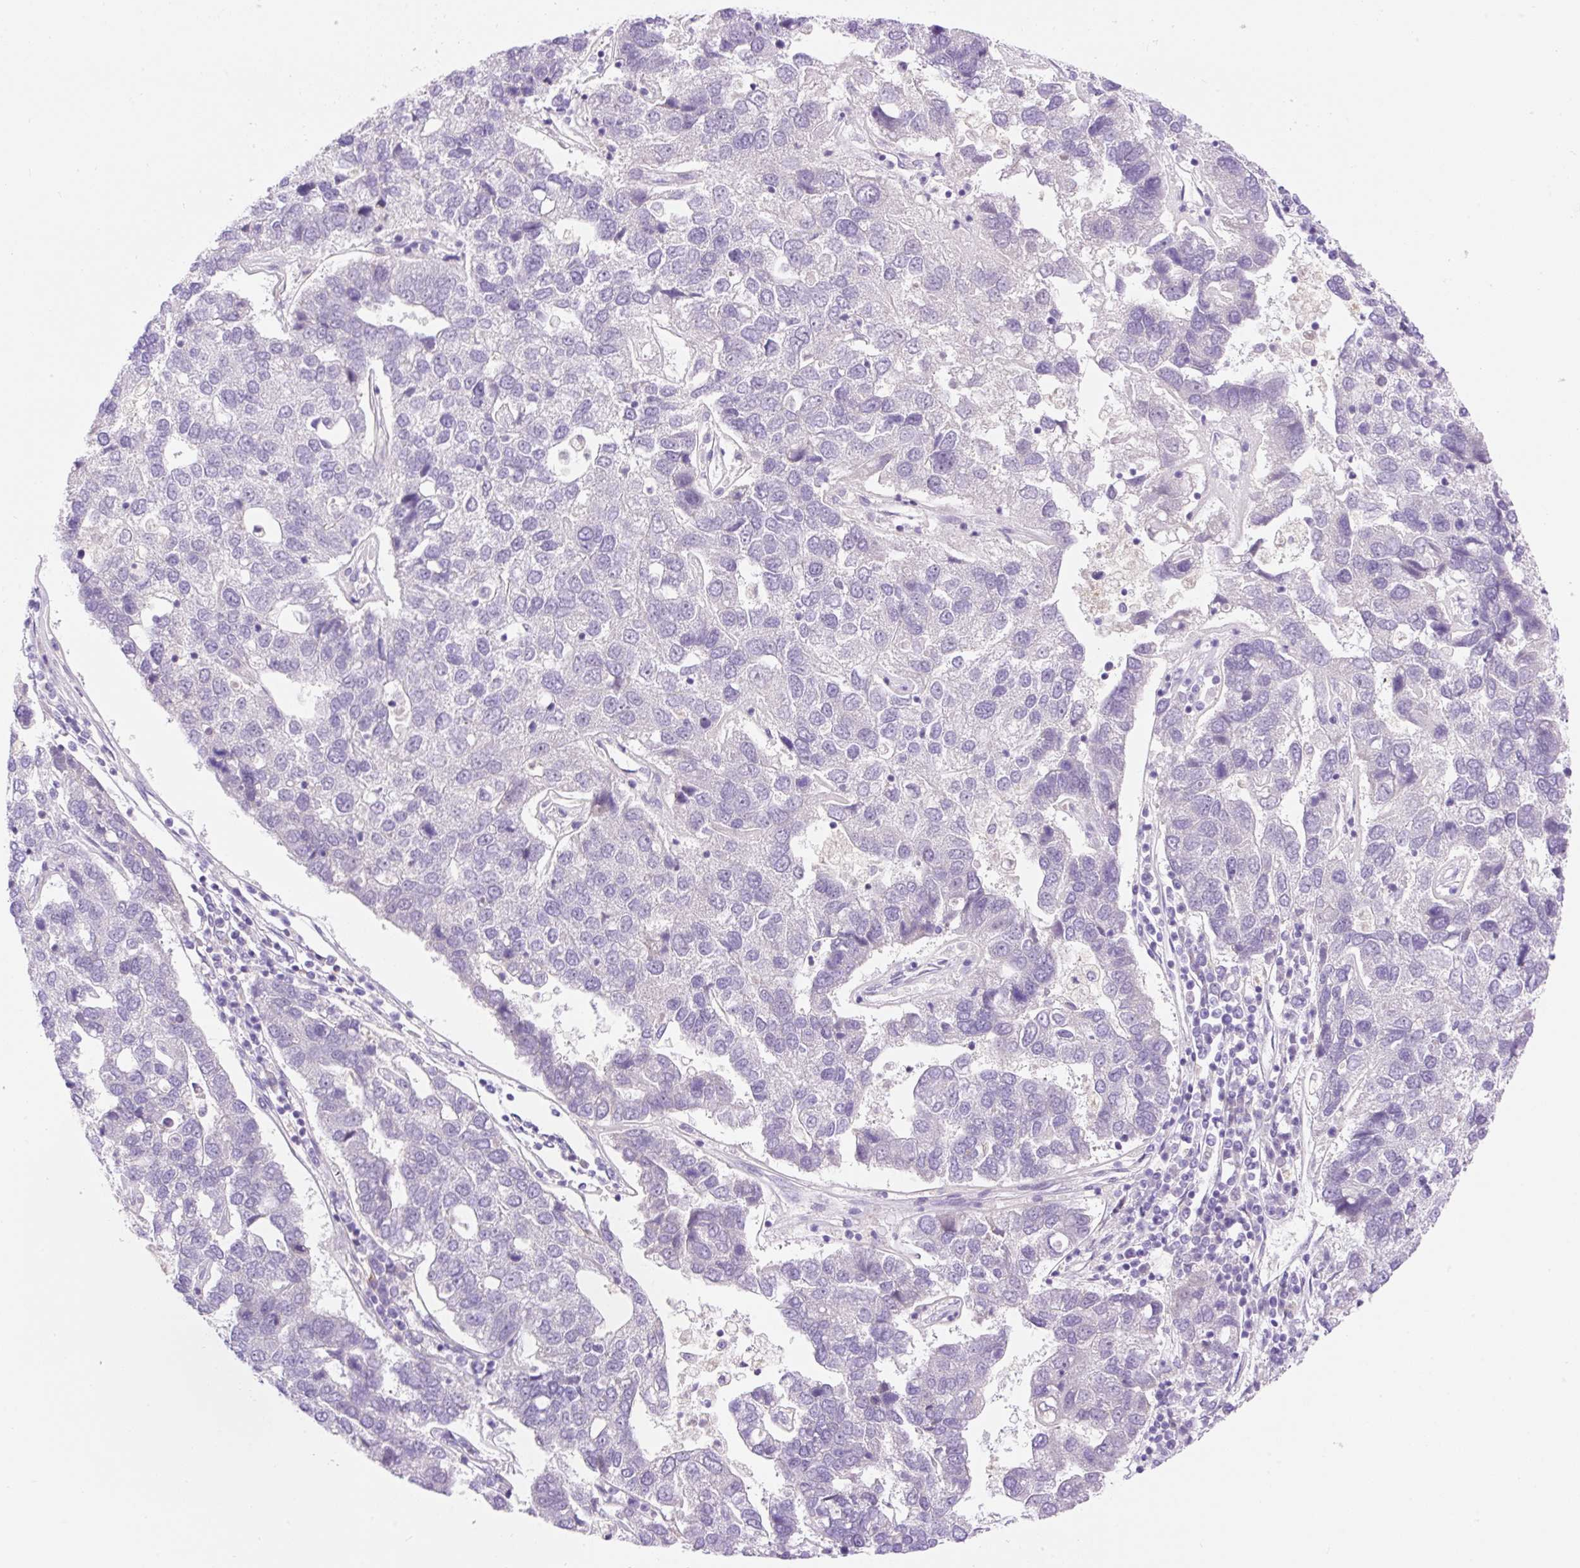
{"staining": {"intensity": "negative", "quantity": "none", "location": "none"}, "tissue": "pancreatic cancer", "cell_type": "Tumor cells", "image_type": "cancer", "snomed": [{"axis": "morphology", "description": "Adenocarcinoma, NOS"}, {"axis": "topography", "description": "Pancreas"}], "caption": "Immunohistochemistry micrograph of human pancreatic cancer (adenocarcinoma) stained for a protein (brown), which exhibits no staining in tumor cells.", "gene": "LHFPL5", "patient": {"sex": "female", "age": 61}}